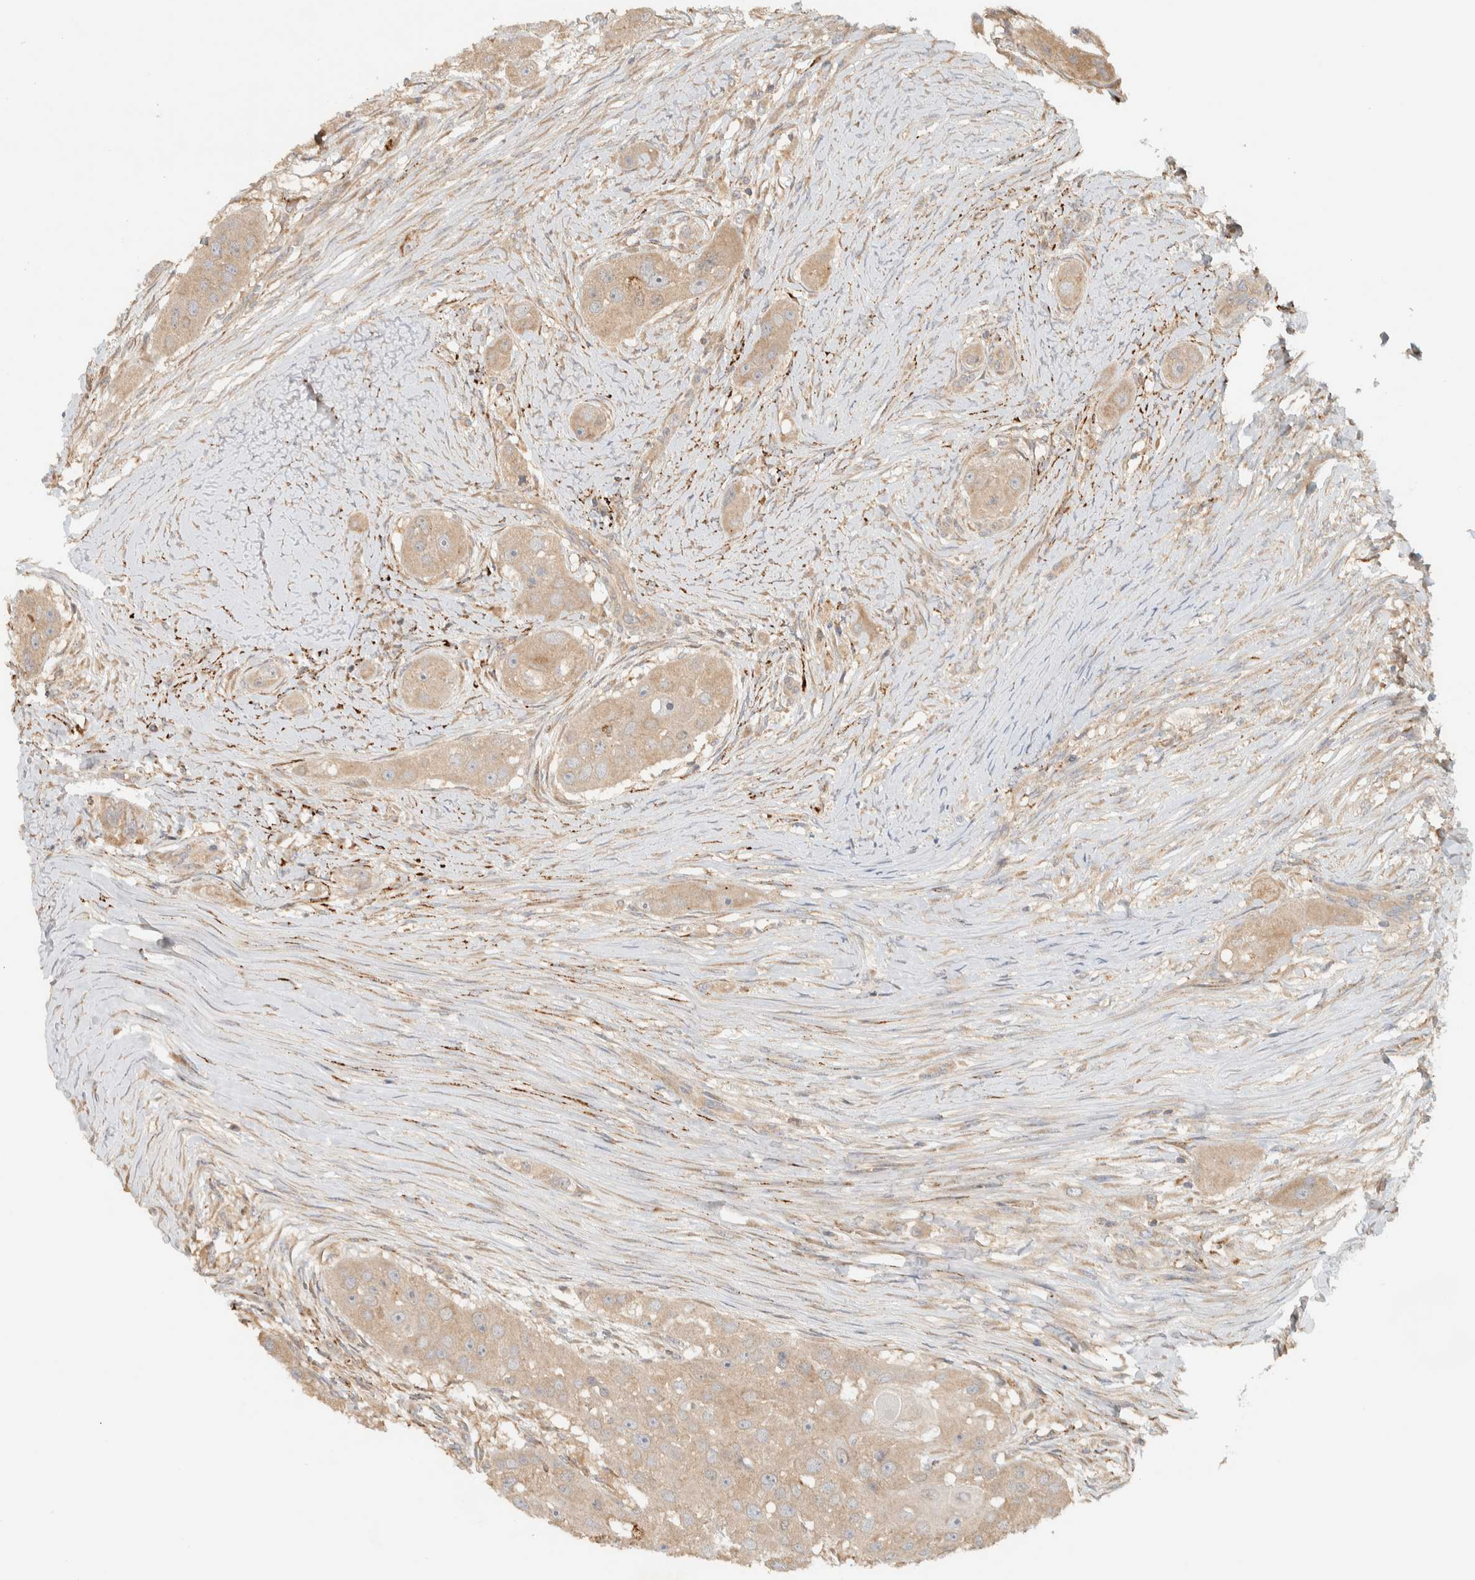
{"staining": {"intensity": "weak", "quantity": ">75%", "location": "cytoplasmic/membranous"}, "tissue": "head and neck cancer", "cell_type": "Tumor cells", "image_type": "cancer", "snomed": [{"axis": "morphology", "description": "Normal tissue, NOS"}, {"axis": "morphology", "description": "Squamous cell carcinoma, NOS"}, {"axis": "topography", "description": "Skeletal muscle"}, {"axis": "topography", "description": "Head-Neck"}], "caption": "Immunohistochemistry (IHC) histopathology image of head and neck cancer (squamous cell carcinoma) stained for a protein (brown), which demonstrates low levels of weak cytoplasmic/membranous staining in approximately >75% of tumor cells.", "gene": "FAM167A", "patient": {"sex": "male", "age": 51}}